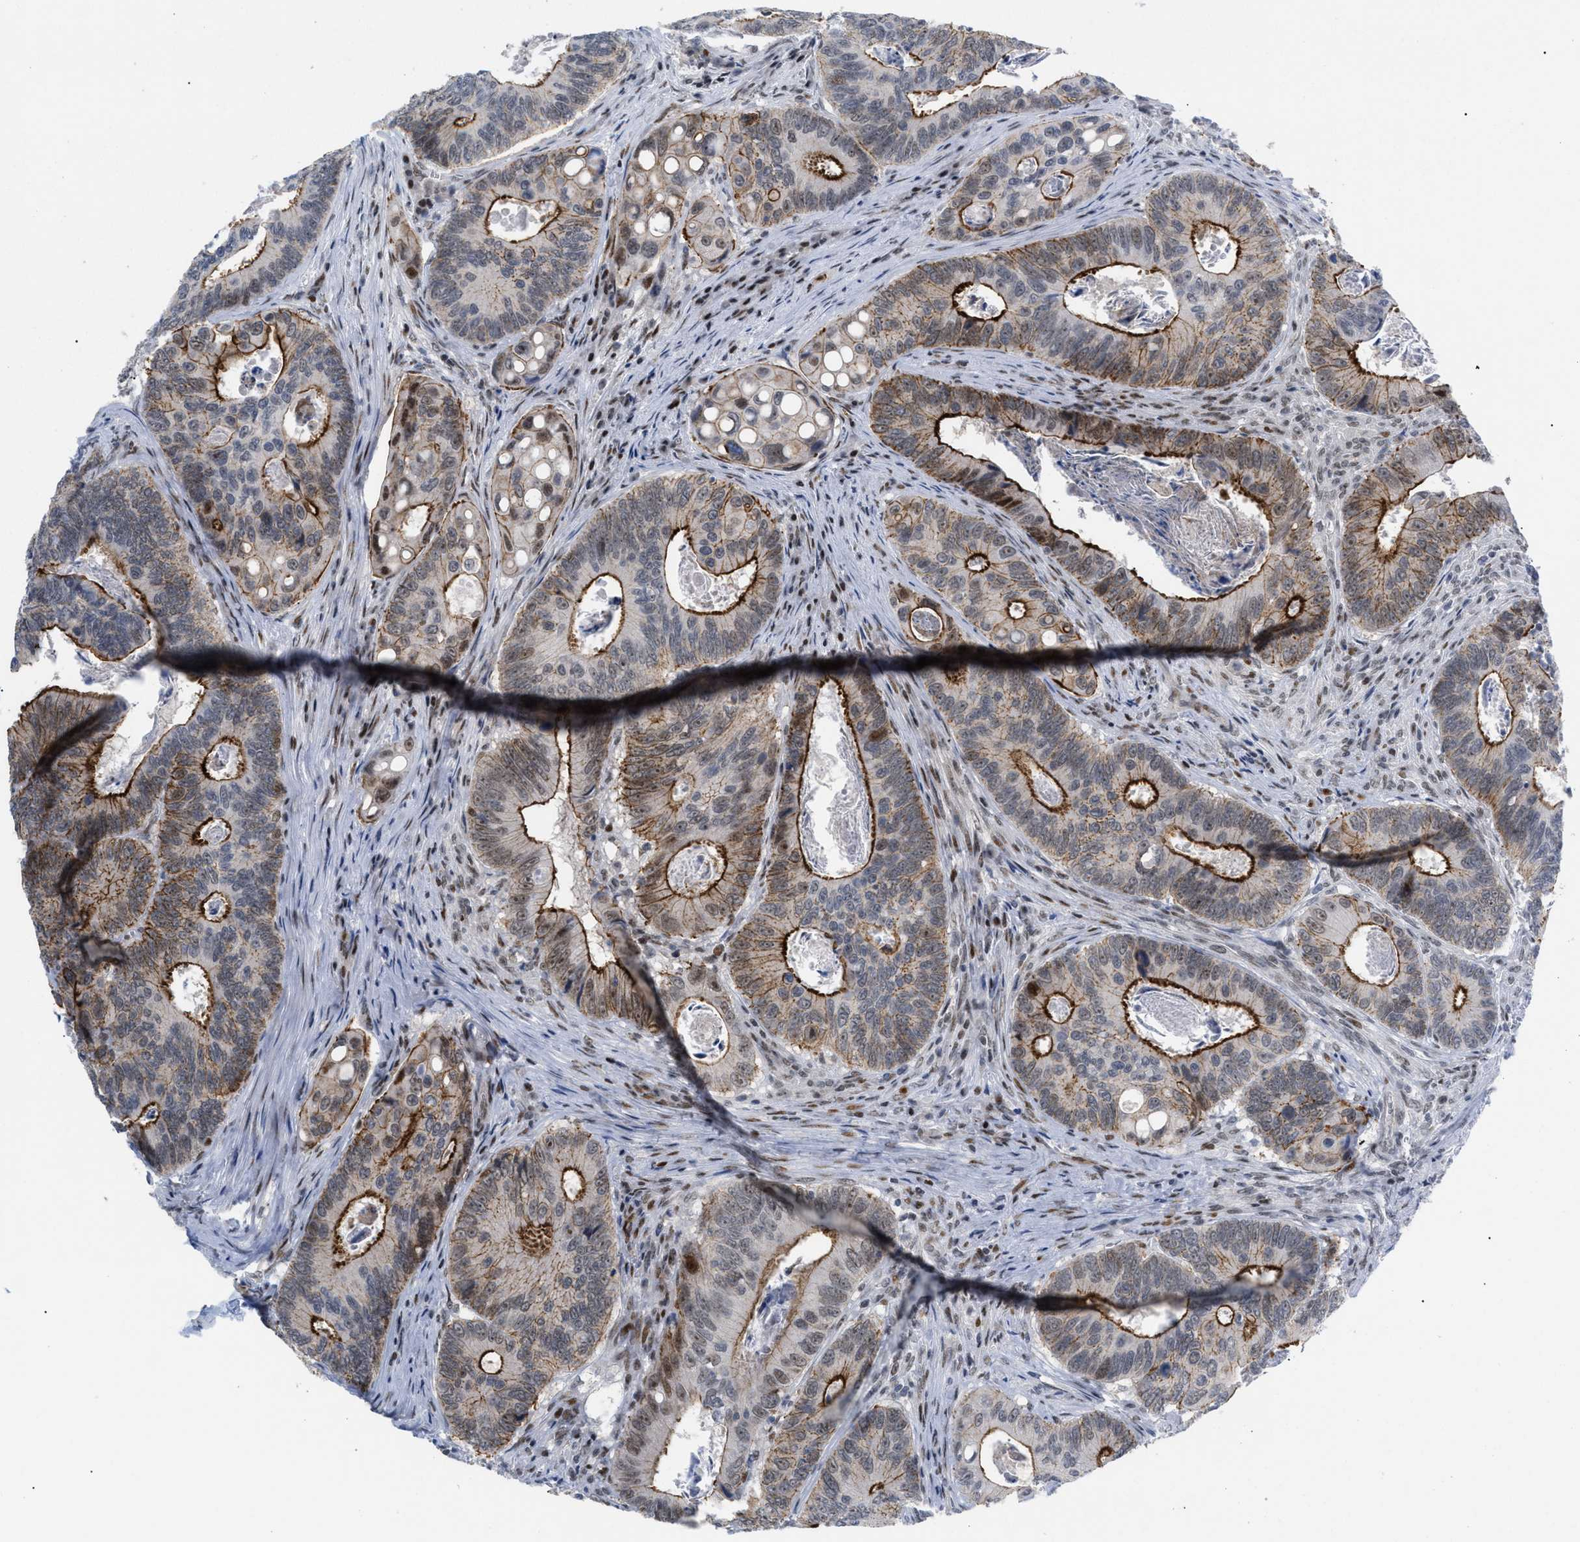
{"staining": {"intensity": "strong", "quantity": ">75%", "location": "cytoplasmic/membranous,nuclear"}, "tissue": "colorectal cancer", "cell_type": "Tumor cells", "image_type": "cancer", "snomed": [{"axis": "morphology", "description": "Inflammation, NOS"}, {"axis": "morphology", "description": "Adenocarcinoma, NOS"}, {"axis": "topography", "description": "Colon"}], "caption": "Immunohistochemical staining of human adenocarcinoma (colorectal) displays high levels of strong cytoplasmic/membranous and nuclear protein expression in about >75% of tumor cells.", "gene": "MED1", "patient": {"sex": "male", "age": 72}}